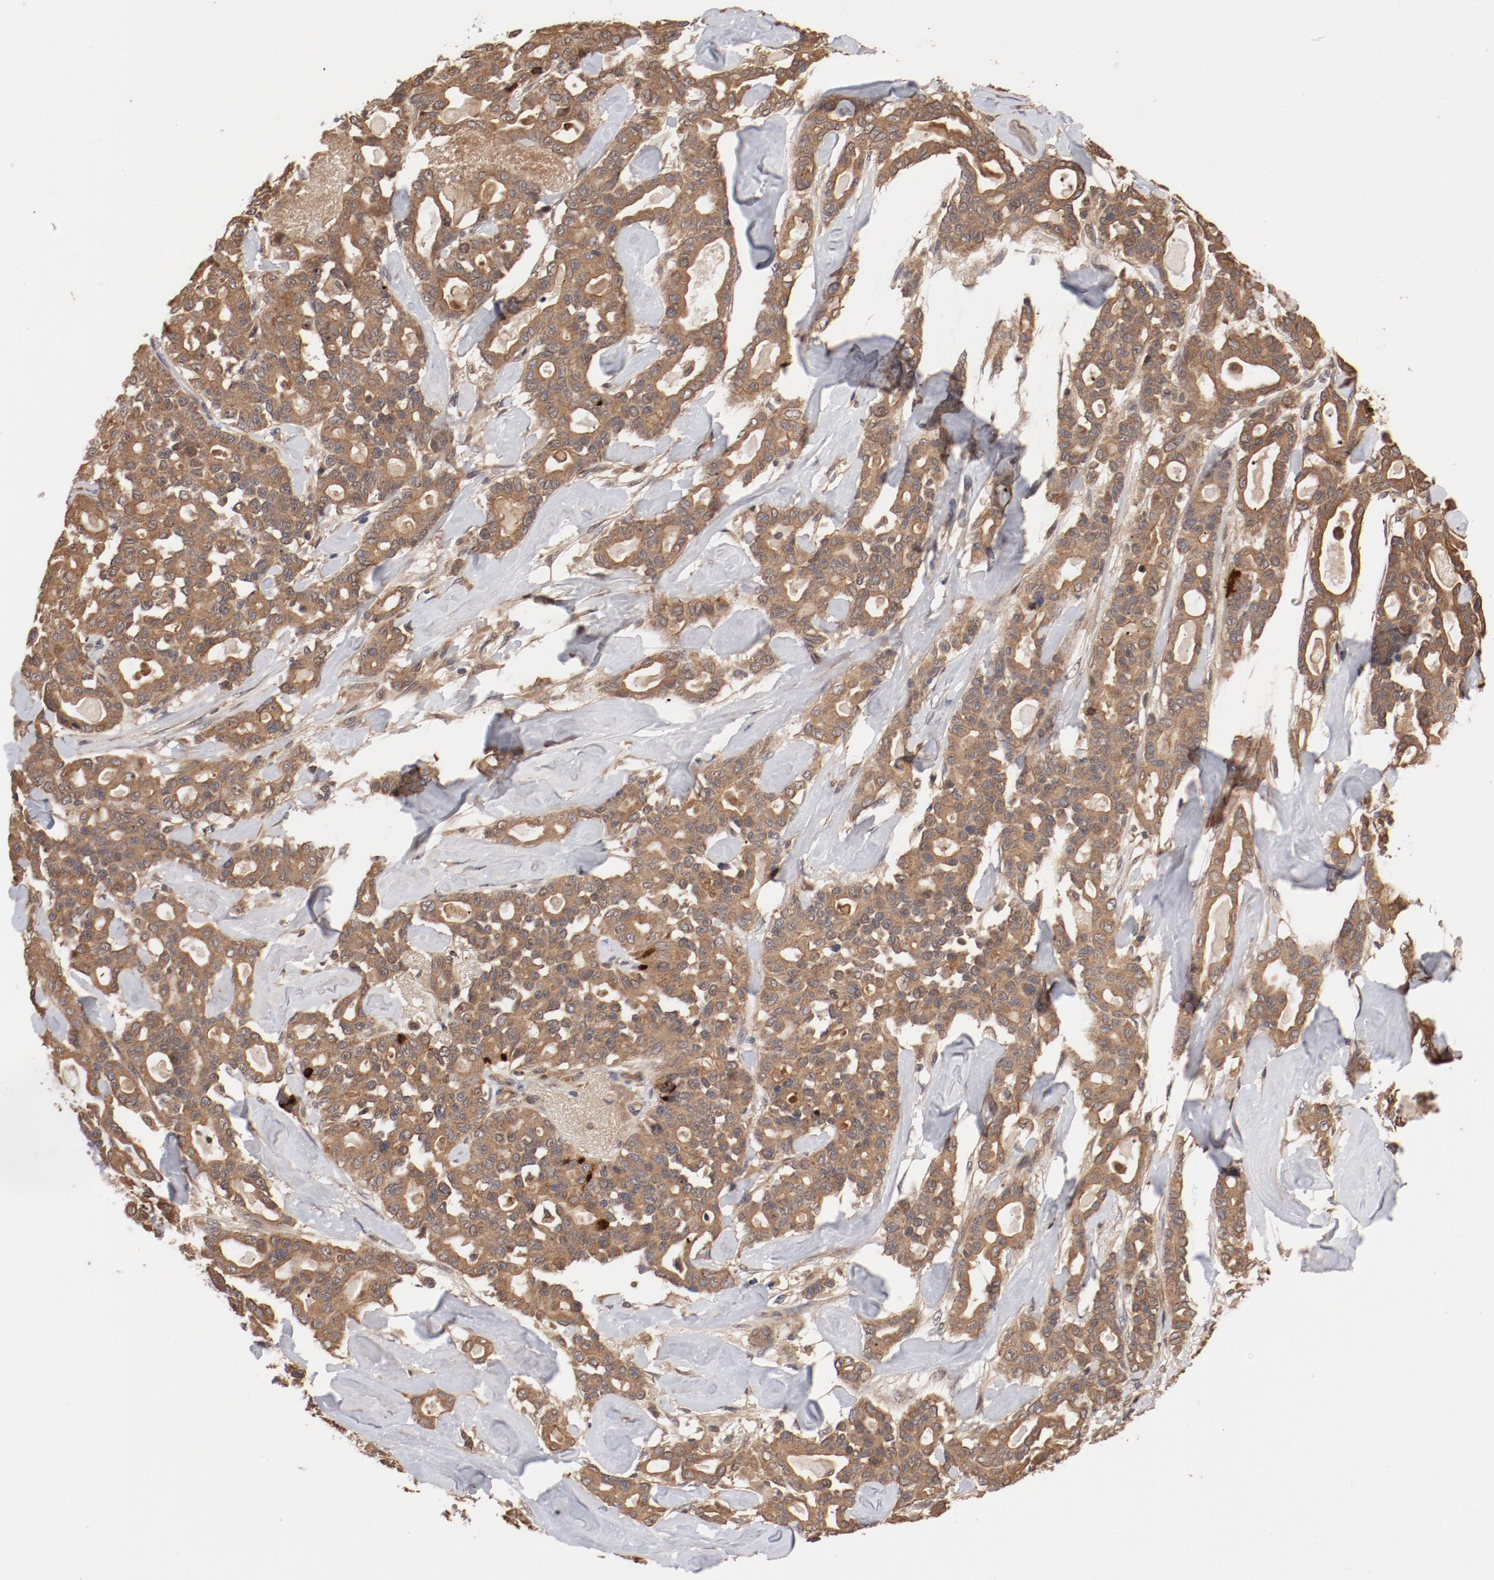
{"staining": {"intensity": "moderate", "quantity": ">75%", "location": "cytoplasmic/membranous"}, "tissue": "pancreatic cancer", "cell_type": "Tumor cells", "image_type": "cancer", "snomed": [{"axis": "morphology", "description": "Adenocarcinoma, NOS"}, {"axis": "topography", "description": "Pancreas"}], "caption": "DAB (3,3'-diaminobenzidine) immunohistochemical staining of human adenocarcinoma (pancreatic) displays moderate cytoplasmic/membranous protein staining in about >75% of tumor cells.", "gene": "GUF1", "patient": {"sex": "male", "age": 63}}